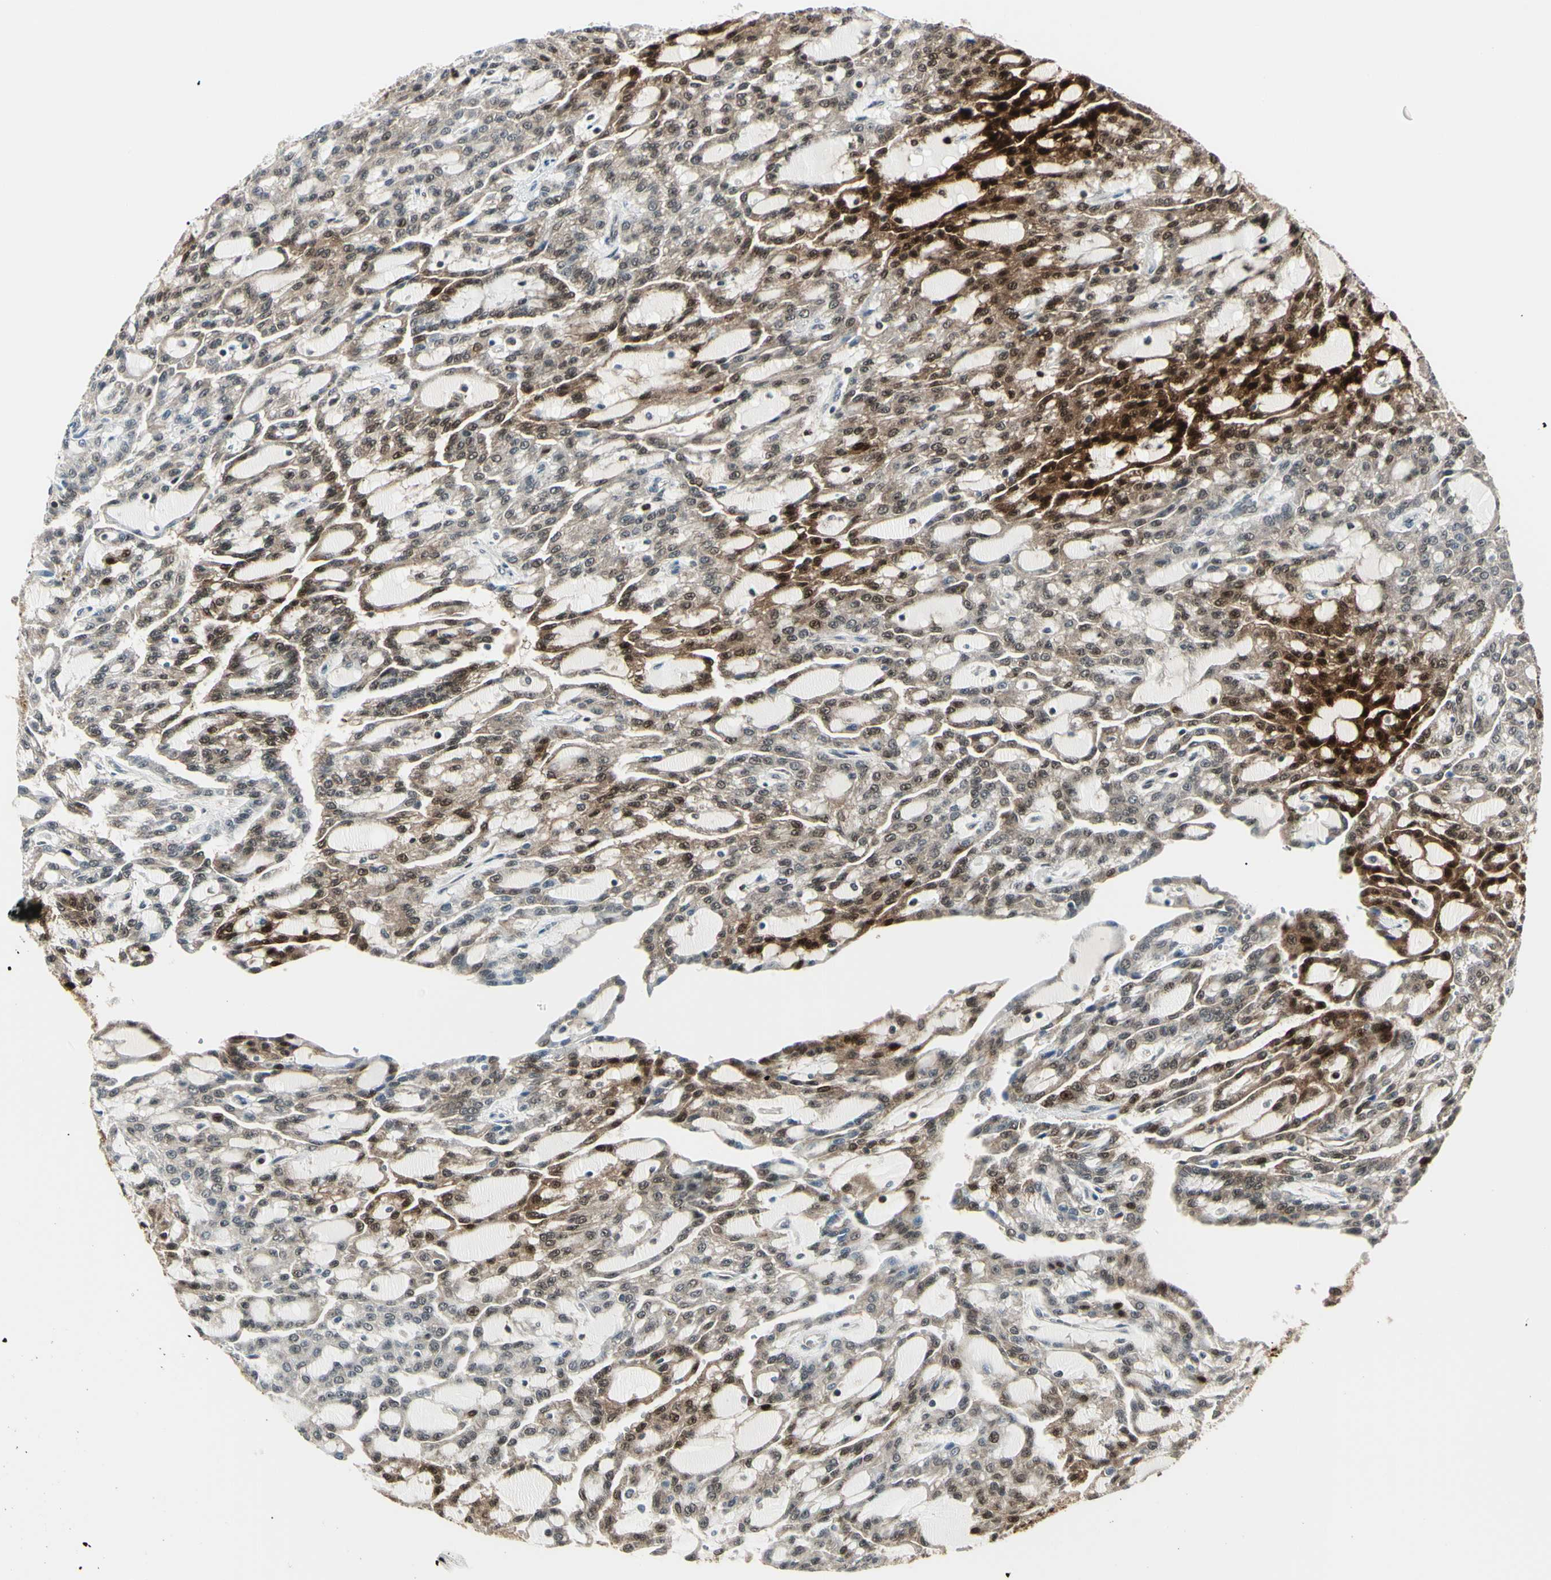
{"staining": {"intensity": "strong", "quantity": "25%-75%", "location": "cytoplasmic/membranous,nuclear"}, "tissue": "renal cancer", "cell_type": "Tumor cells", "image_type": "cancer", "snomed": [{"axis": "morphology", "description": "Adenocarcinoma, NOS"}, {"axis": "topography", "description": "Kidney"}], "caption": "There is high levels of strong cytoplasmic/membranous and nuclear staining in tumor cells of renal cancer (adenocarcinoma), as demonstrated by immunohistochemical staining (brown color).", "gene": "PGK1", "patient": {"sex": "male", "age": 63}}